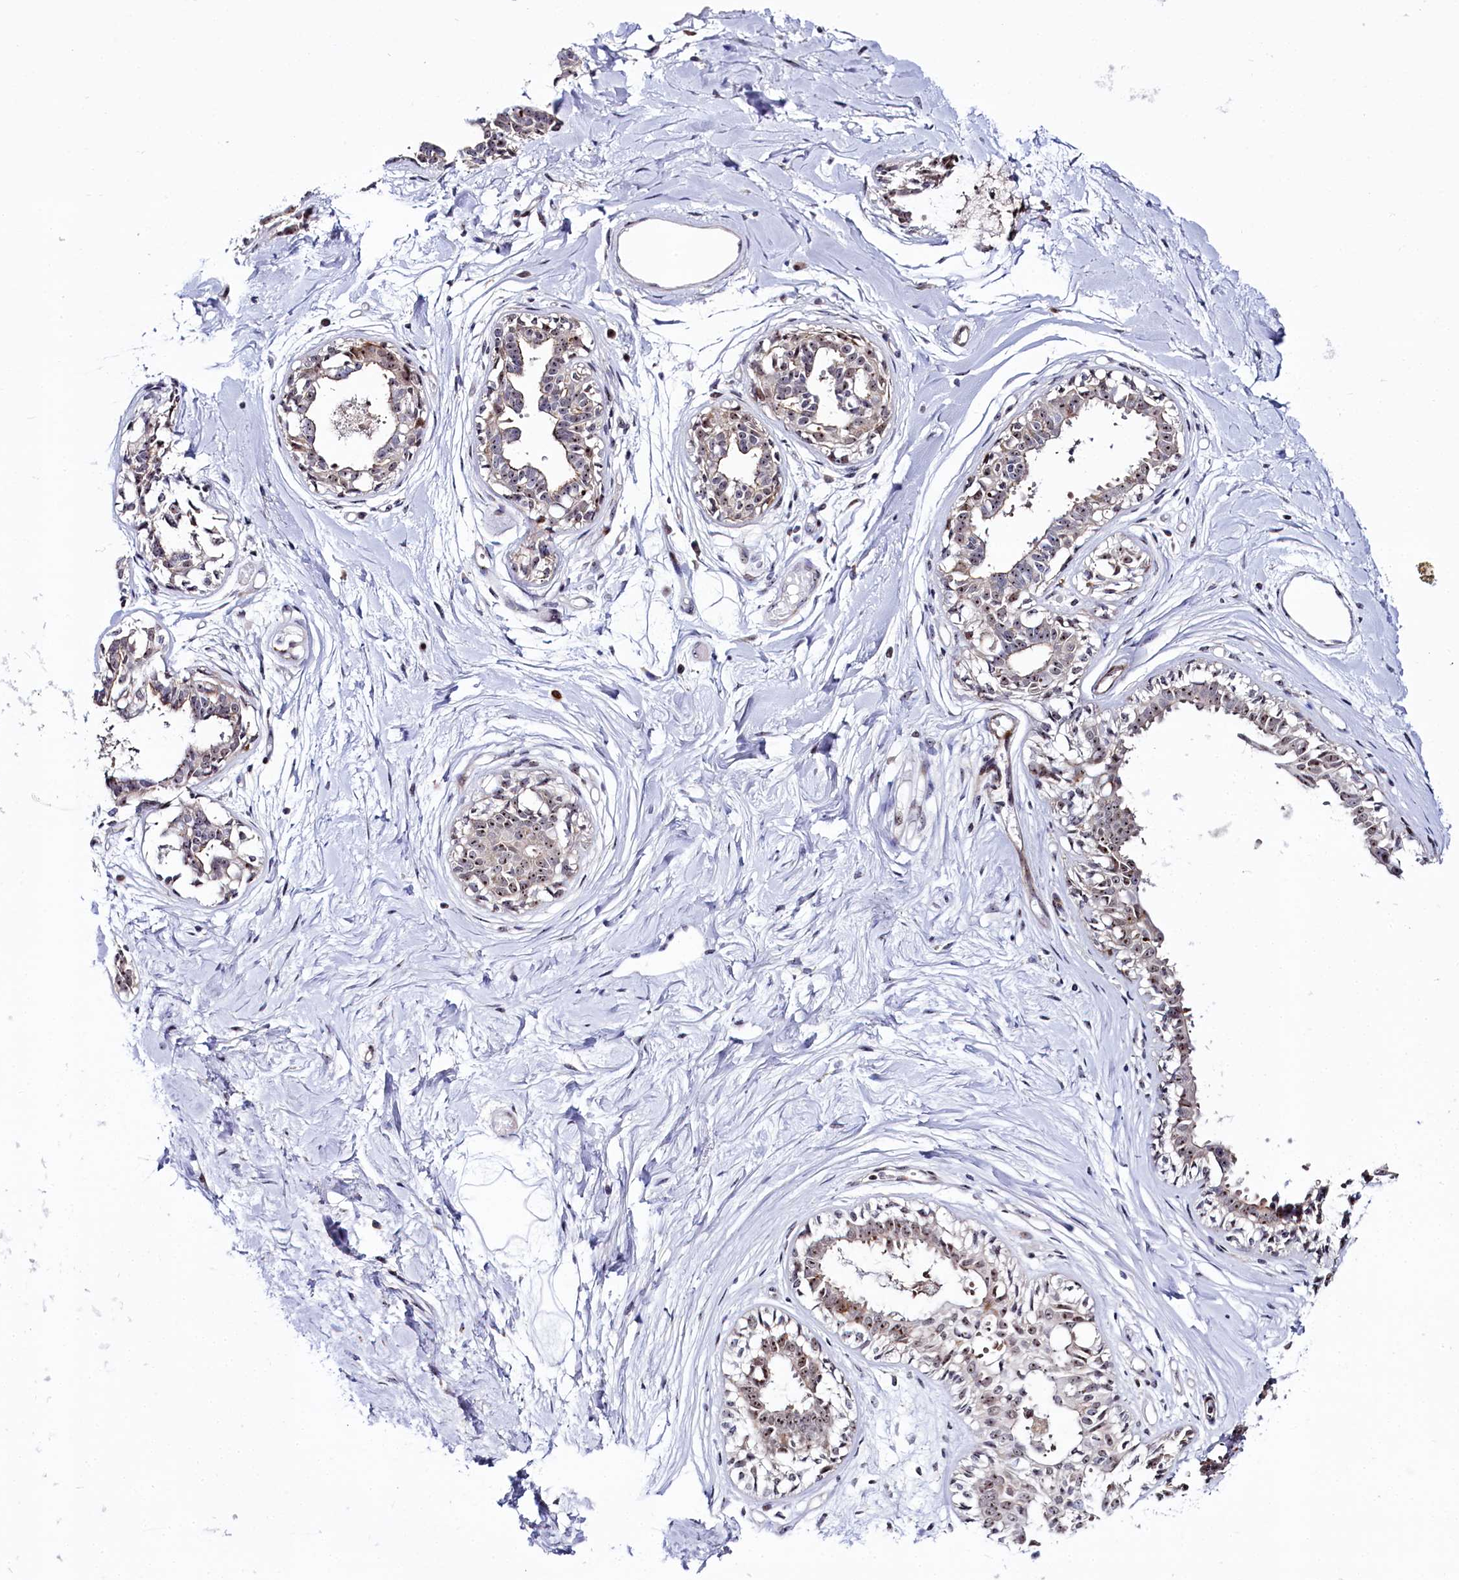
{"staining": {"intensity": "negative", "quantity": "none", "location": "none"}, "tissue": "breast", "cell_type": "Adipocytes", "image_type": "normal", "snomed": [{"axis": "morphology", "description": "Normal tissue, NOS"}, {"axis": "topography", "description": "Breast"}], "caption": "The micrograph exhibits no significant staining in adipocytes of breast. Nuclei are stained in blue.", "gene": "TCOF1", "patient": {"sex": "female", "age": 45}}